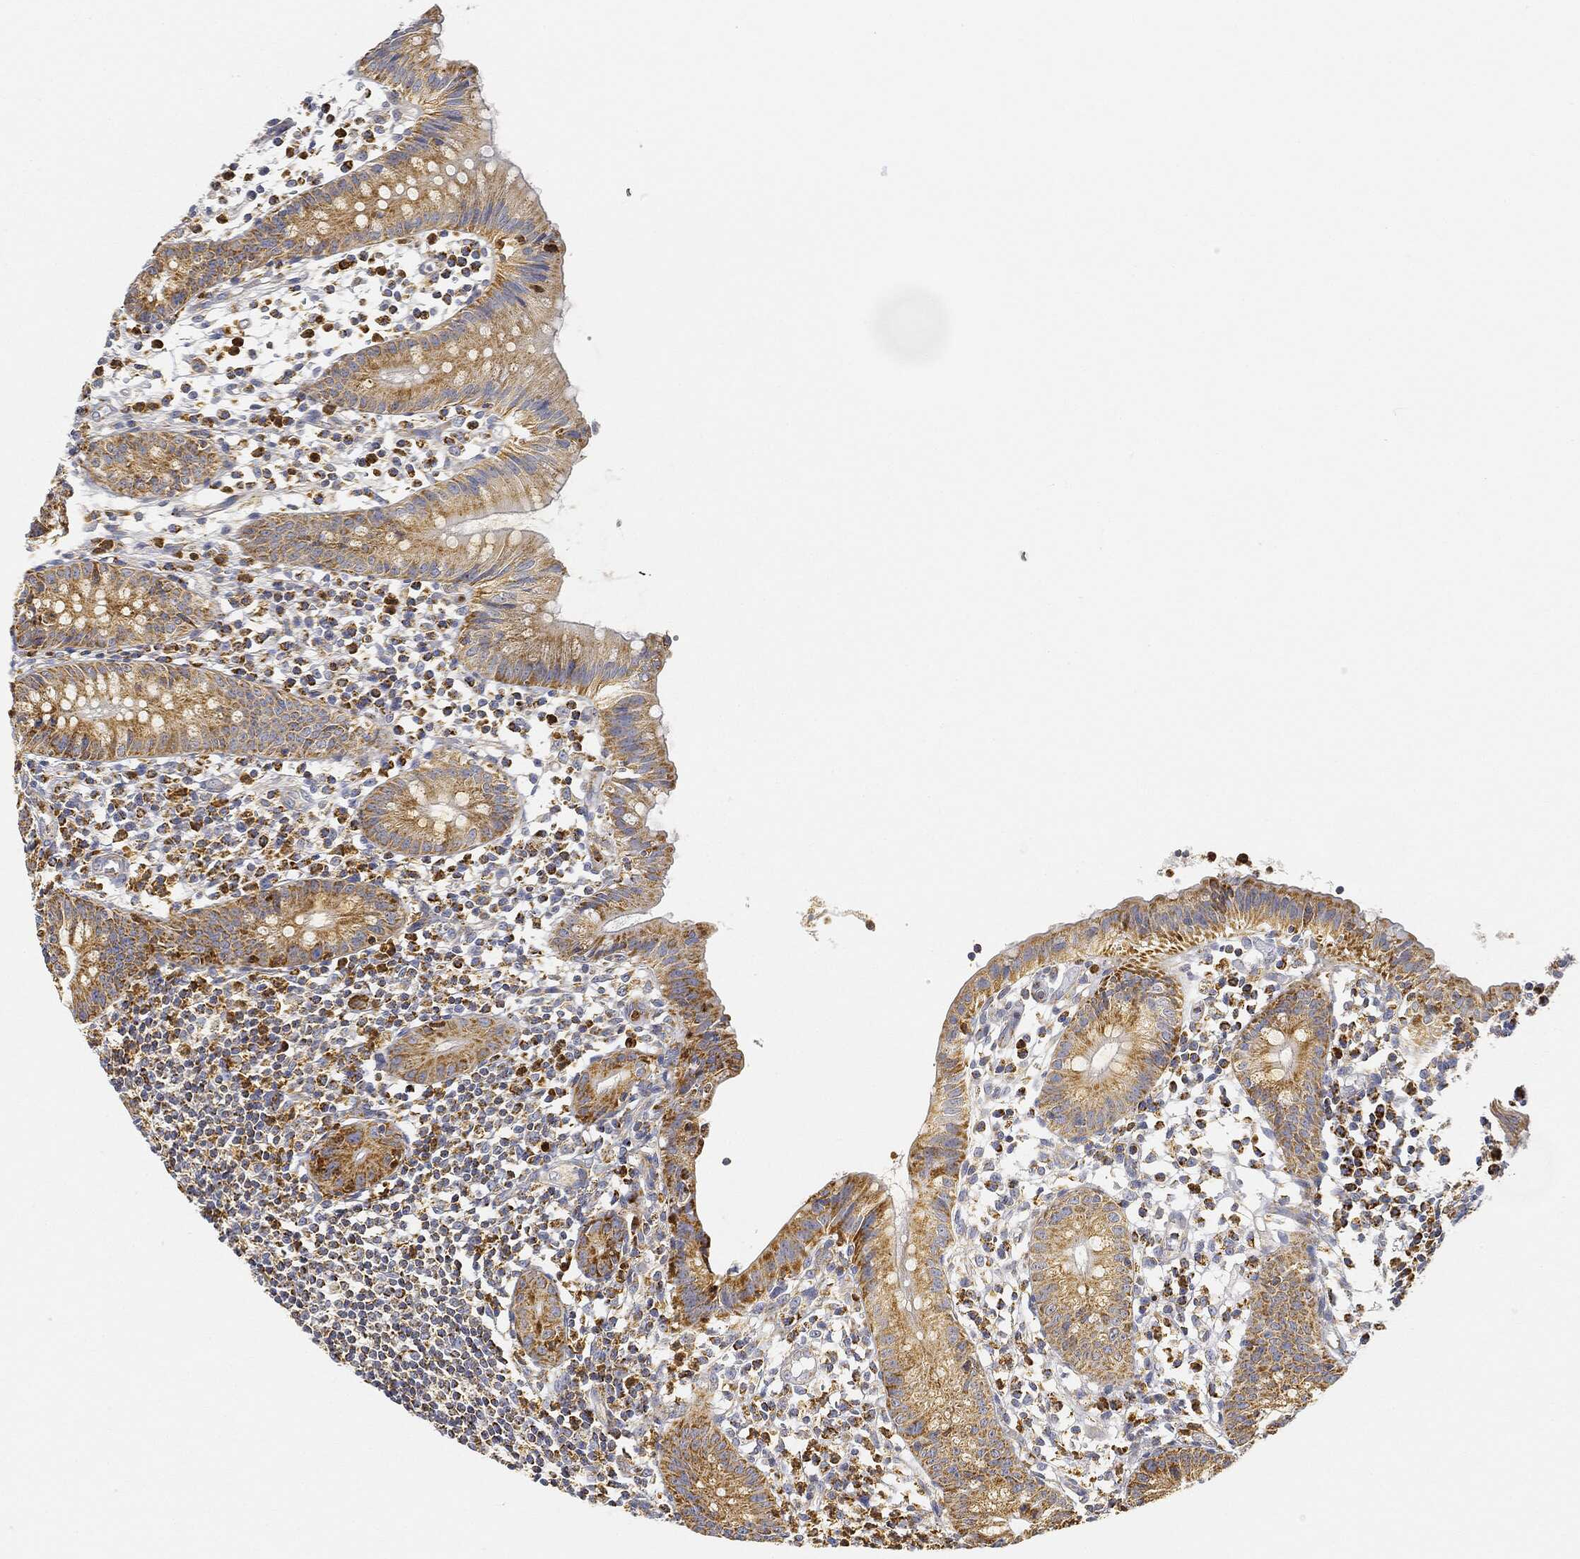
{"staining": {"intensity": "strong", "quantity": ">75%", "location": "cytoplasmic/membranous"}, "tissue": "appendix", "cell_type": "Glandular cells", "image_type": "normal", "snomed": [{"axis": "morphology", "description": "Normal tissue, NOS"}, {"axis": "topography", "description": "Appendix"}], "caption": "Strong cytoplasmic/membranous expression for a protein is identified in approximately >75% of glandular cells of normal appendix using IHC.", "gene": "CAPN15", "patient": {"sex": "female", "age": 40}}